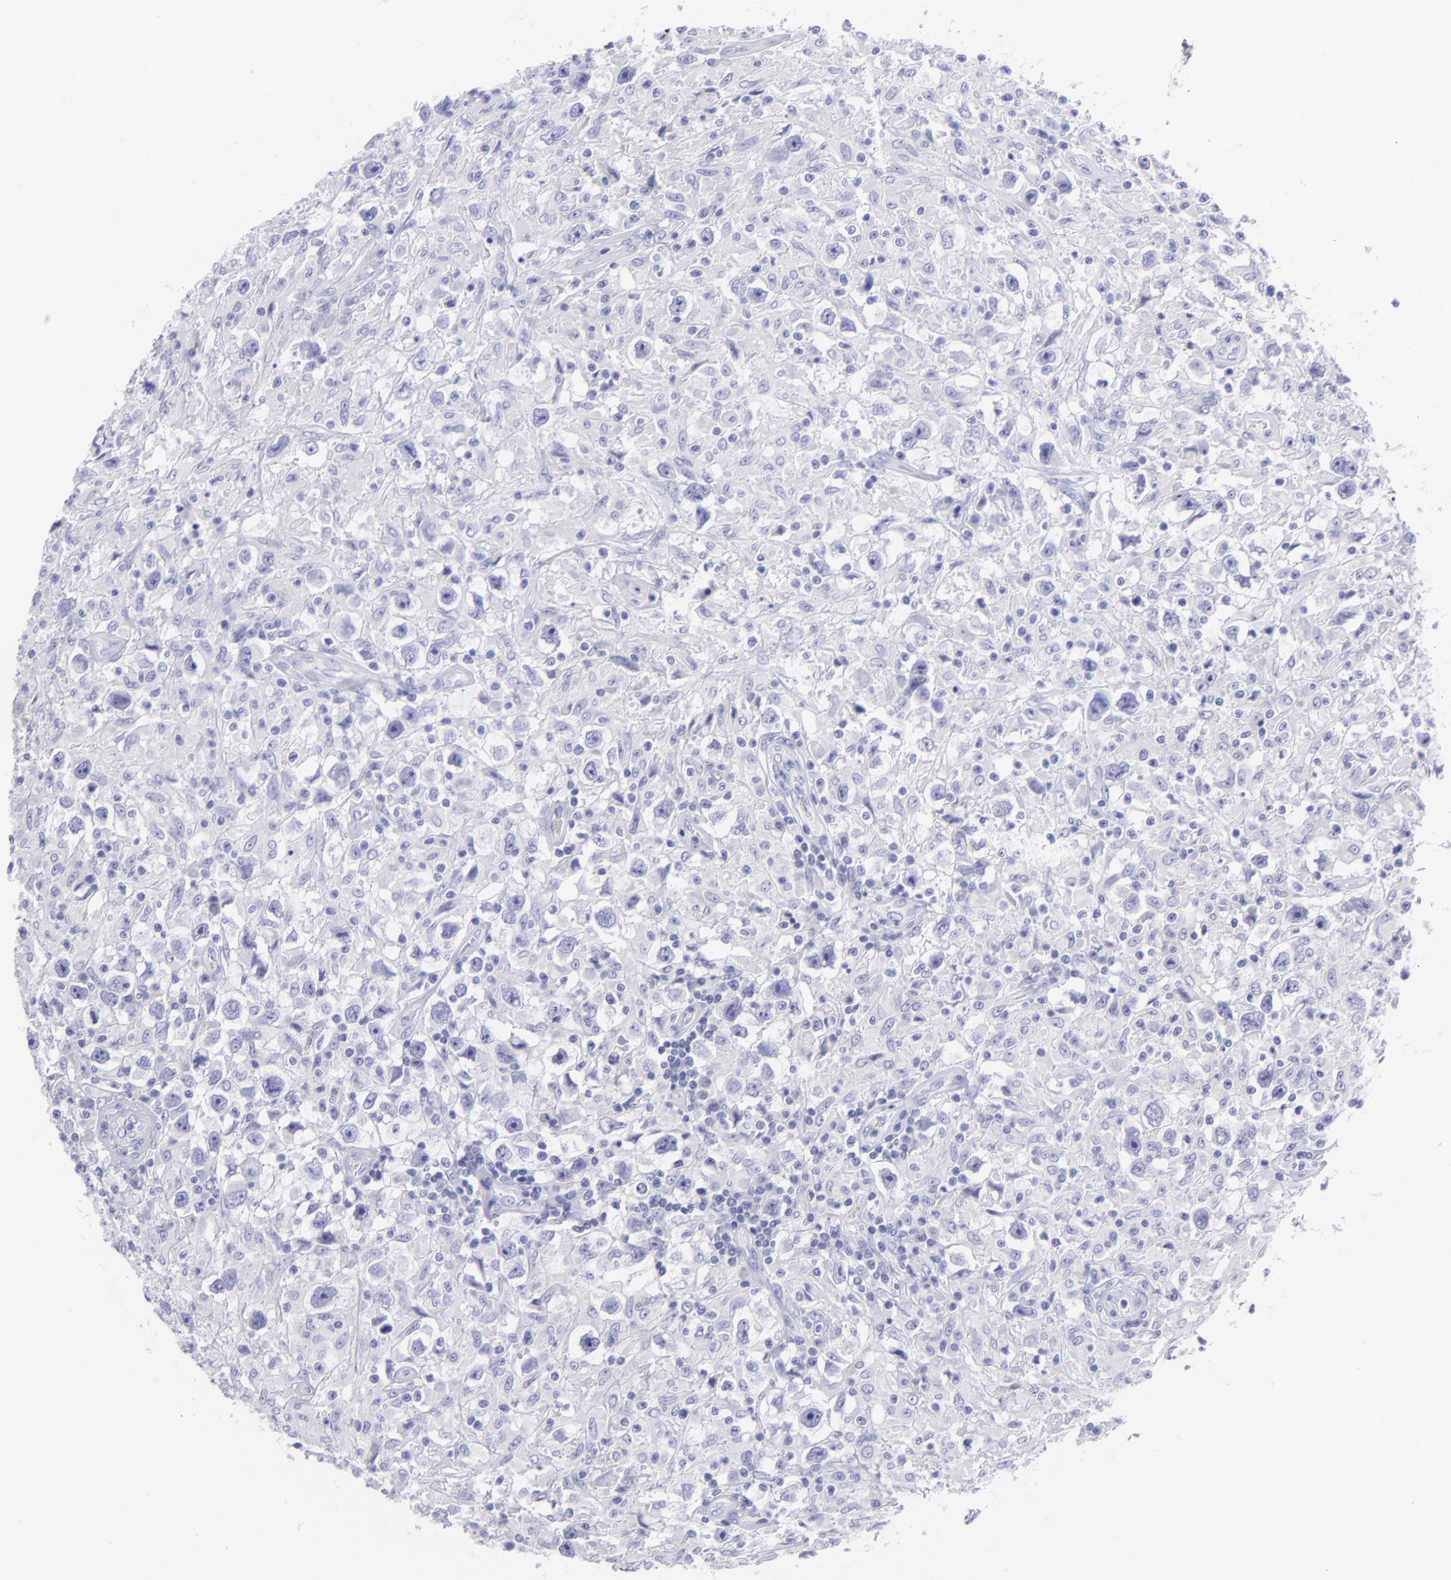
{"staining": {"intensity": "negative", "quantity": "none", "location": "none"}, "tissue": "testis cancer", "cell_type": "Tumor cells", "image_type": "cancer", "snomed": [{"axis": "morphology", "description": "Seminoma, NOS"}, {"axis": "topography", "description": "Testis"}], "caption": "IHC of seminoma (testis) displays no positivity in tumor cells.", "gene": "SLC1A2", "patient": {"sex": "male", "age": 34}}